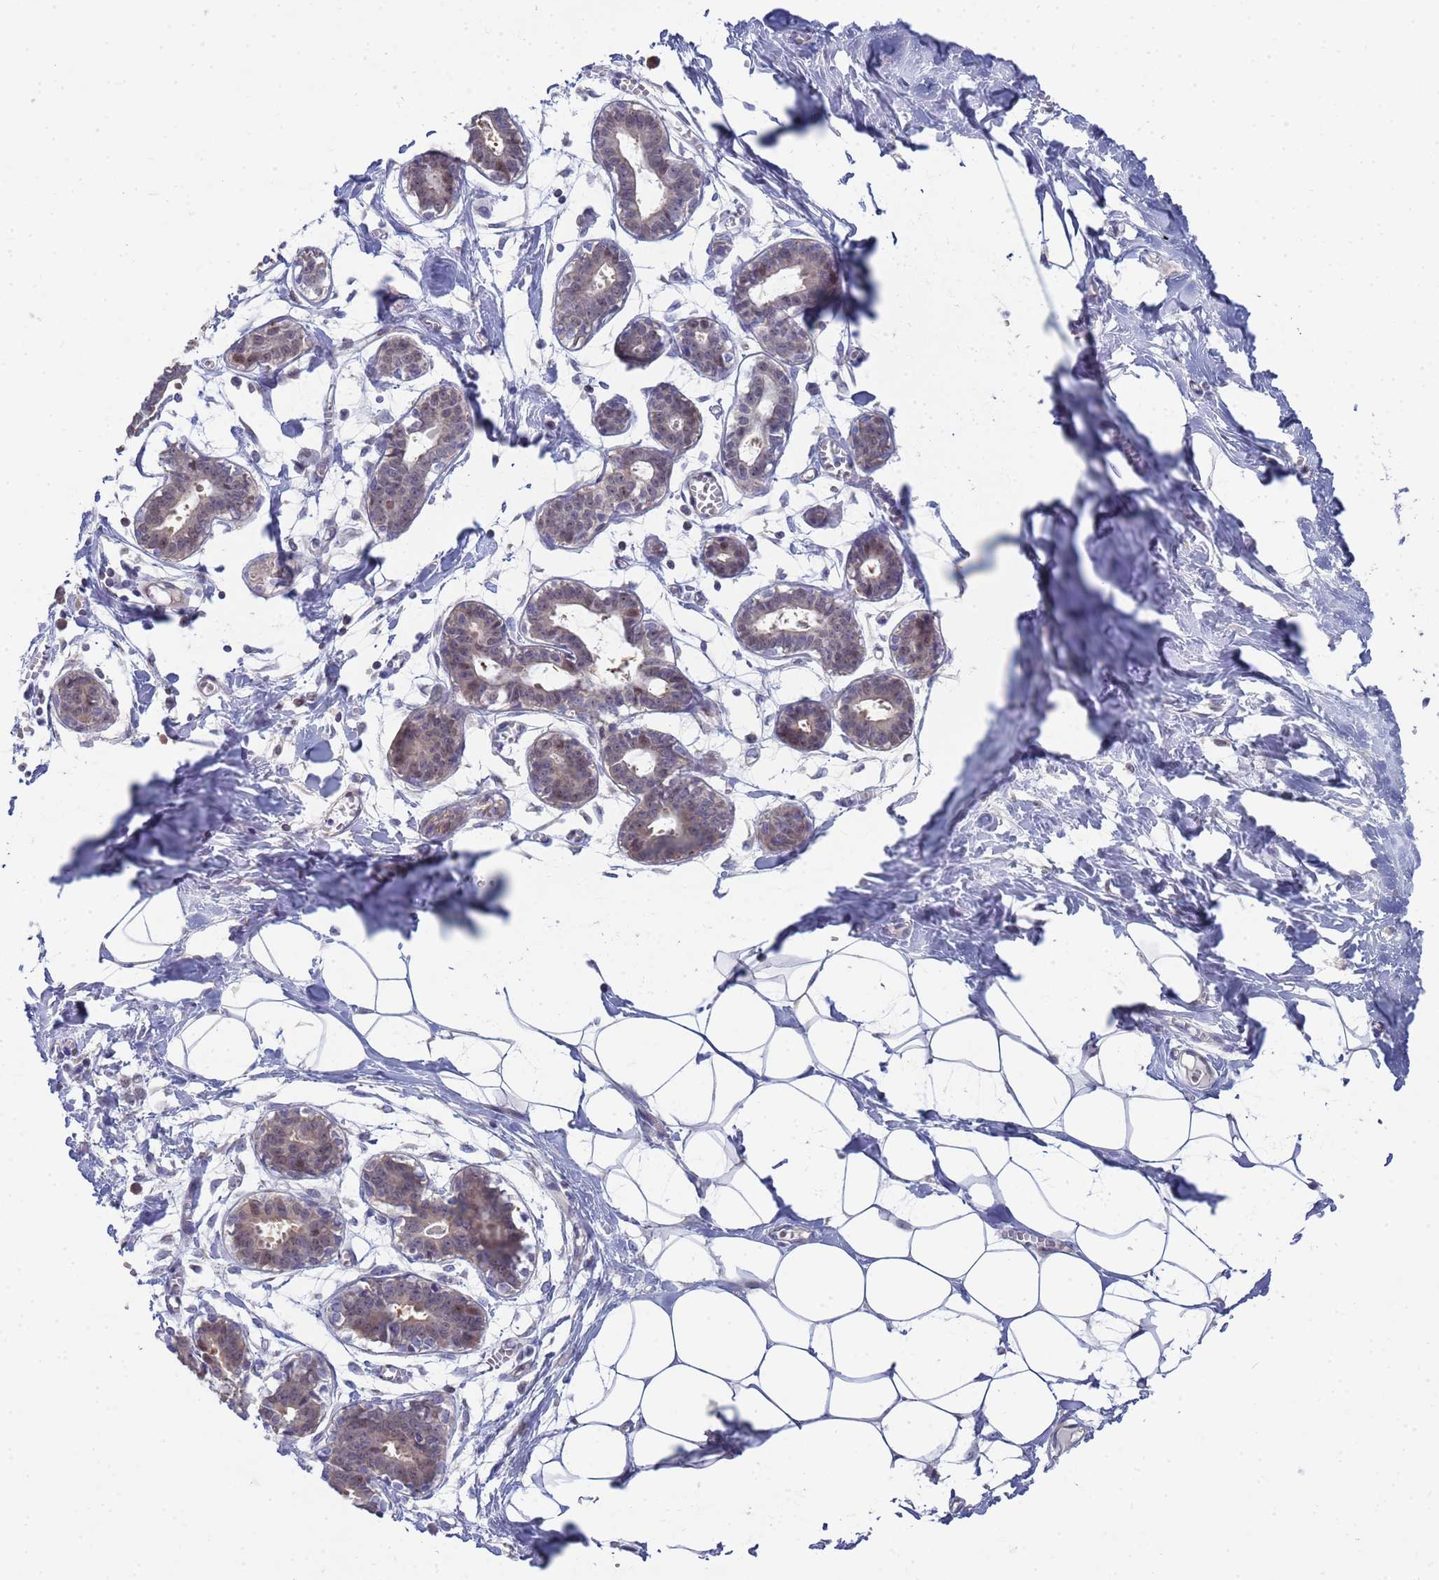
{"staining": {"intensity": "negative", "quantity": "none", "location": "none"}, "tissue": "breast", "cell_type": "Adipocytes", "image_type": "normal", "snomed": [{"axis": "morphology", "description": "Normal tissue, NOS"}, {"axis": "topography", "description": "Breast"}], "caption": "High power microscopy image of an IHC micrograph of unremarkable breast, revealing no significant positivity in adipocytes. (DAB (3,3'-diaminobenzidine) IHC visualized using brightfield microscopy, high magnification).", "gene": "ENOSF1", "patient": {"sex": "female", "age": 27}}